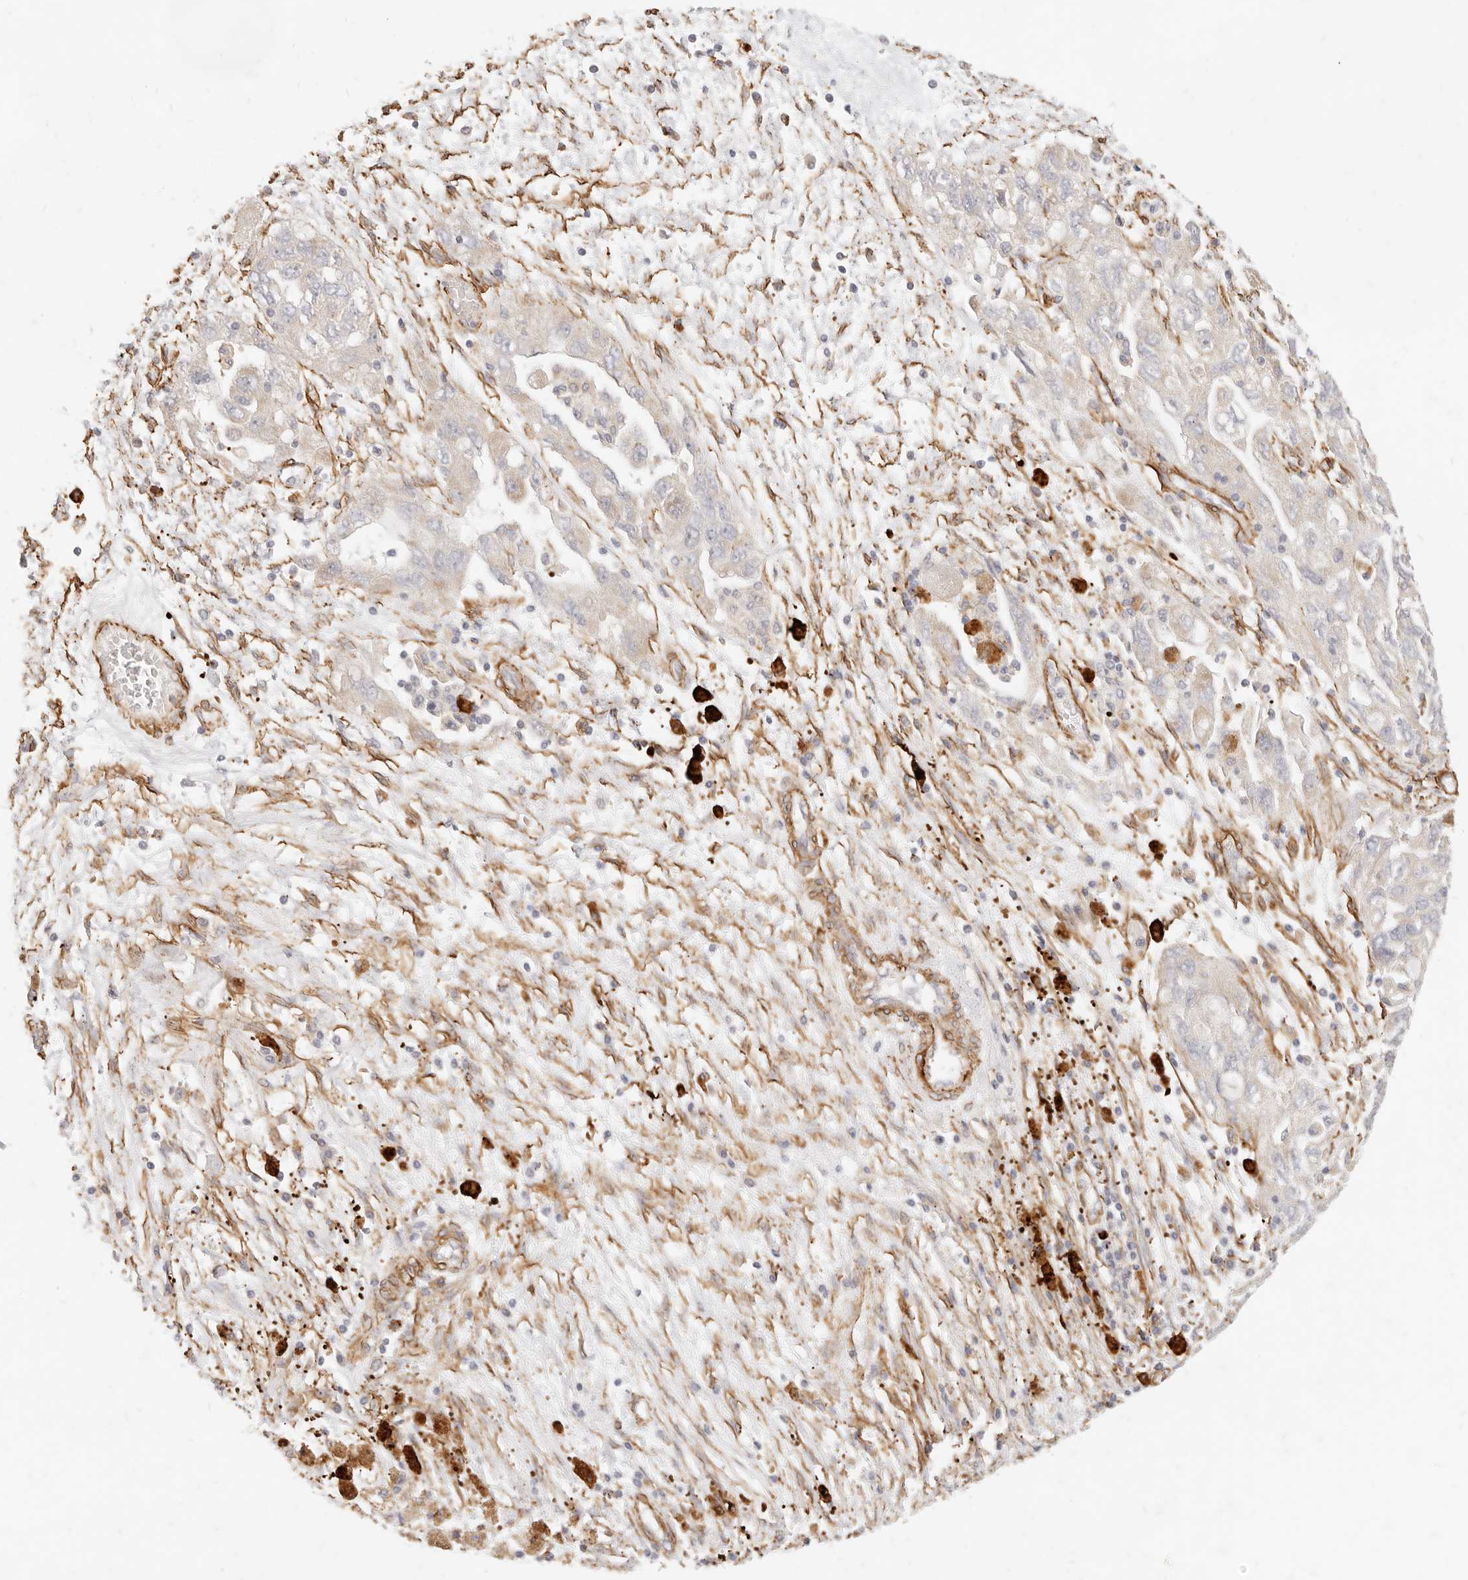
{"staining": {"intensity": "weak", "quantity": "<25%", "location": "cytoplasmic/membranous"}, "tissue": "ovarian cancer", "cell_type": "Tumor cells", "image_type": "cancer", "snomed": [{"axis": "morphology", "description": "Carcinoma, NOS"}, {"axis": "morphology", "description": "Cystadenocarcinoma, serous, NOS"}, {"axis": "topography", "description": "Ovary"}], "caption": "This image is of ovarian cancer (serous cystadenocarcinoma) stained with IHC to label a protein in brown with the nuclei are counter-stained blue. There is no positivity in tumor cells.", "gene": "TMTC2", "patient": {"sex": "female", "age": 69}}